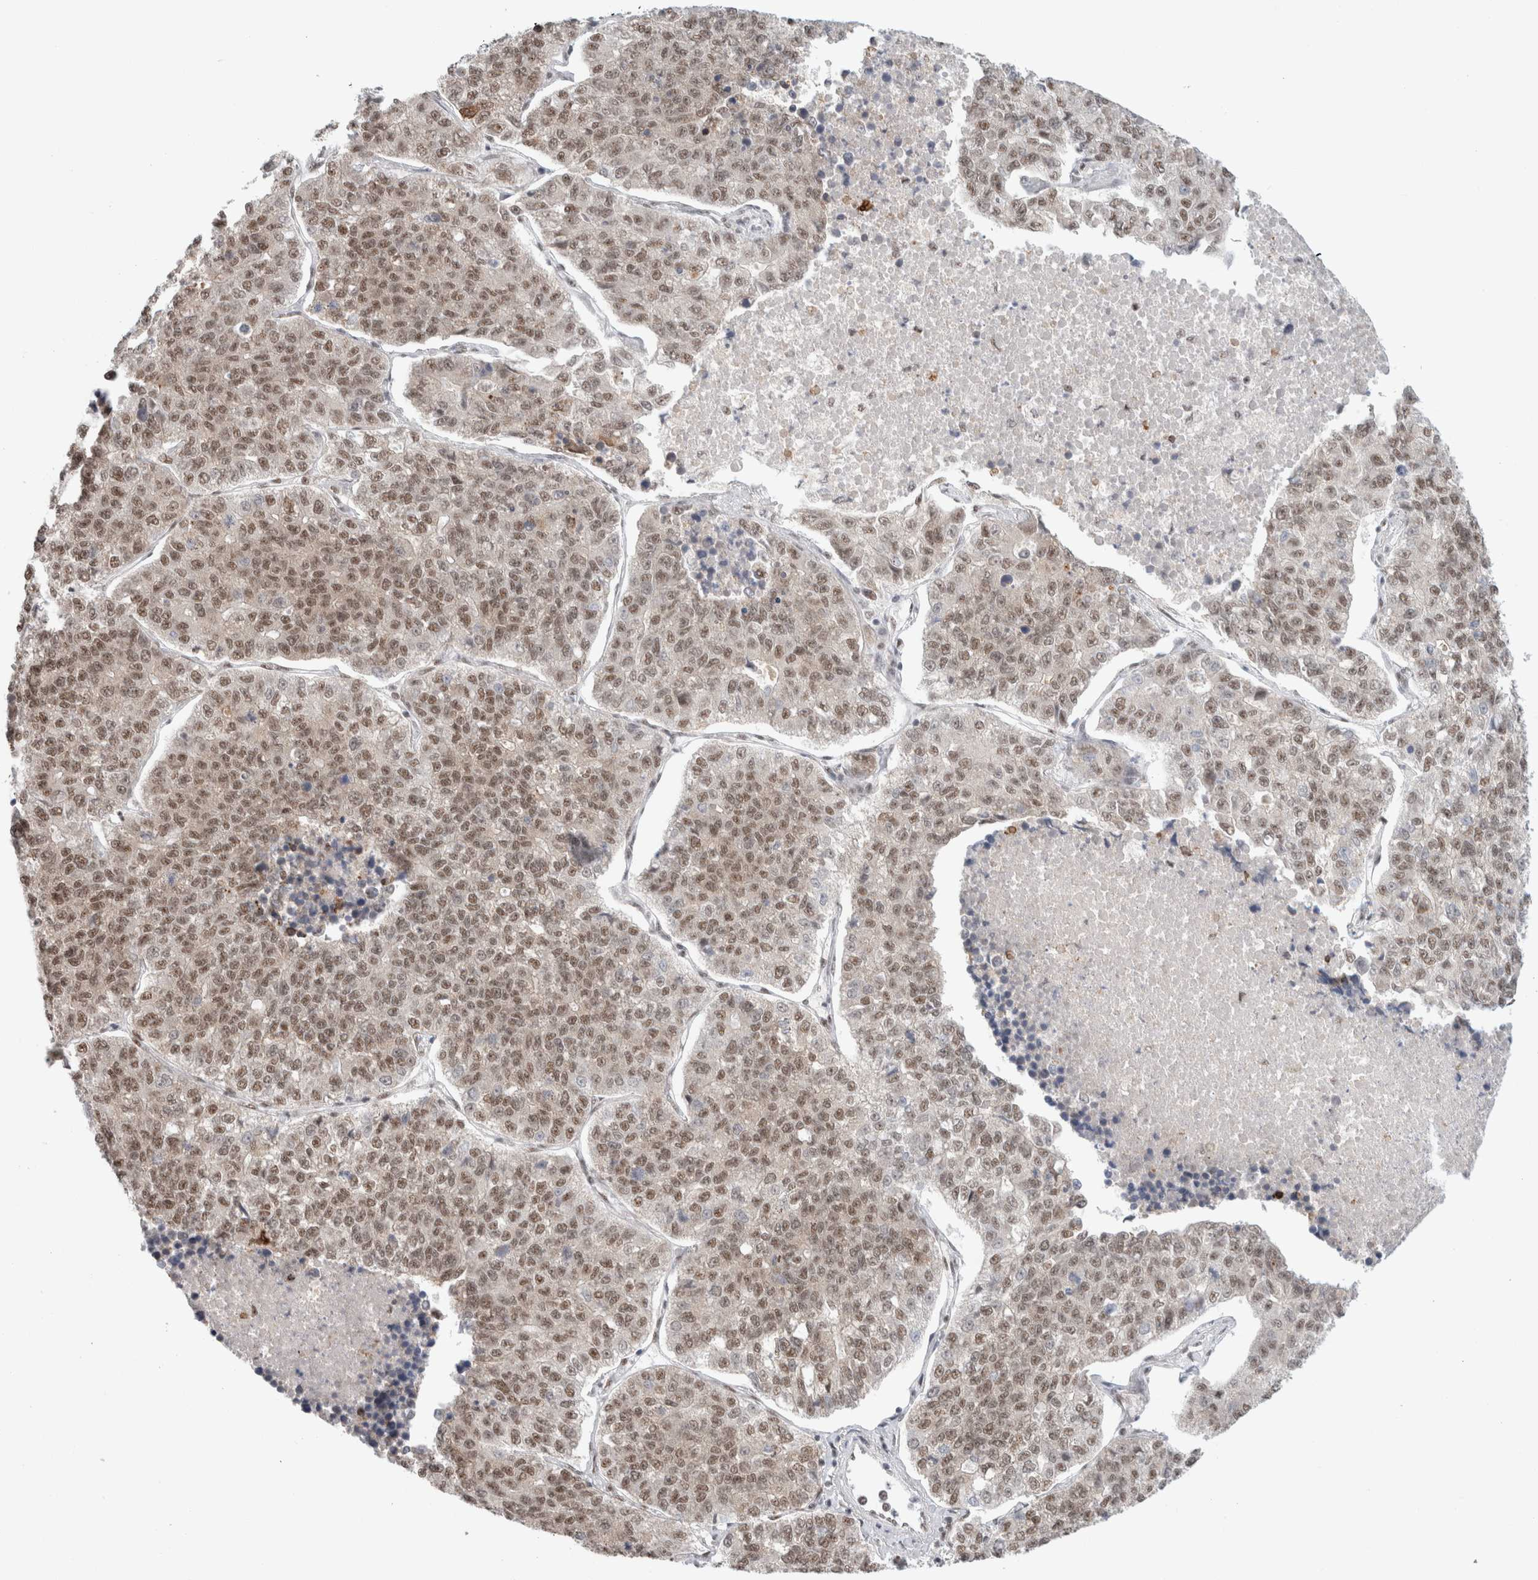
{"staining": {"intensity": "moderate", "quantity": ">75%", "location": "nuclear"}, "tissue": "lung cancer", "cell_type": "Tumor cells", "image_type": "cancer", "snomed": [{"axis": "morphology", "description": "Adenocarcinoma, NOS"}, {"axis": "topography", "description": "Lung"}], "caption": "Immunohistochemical staining of lung cancer displays medium levels of moderate nuclear positivity in about >75% of tumor cells.", "gene": "TRMT12", "patient": {"sex": "male", "age": 49}}